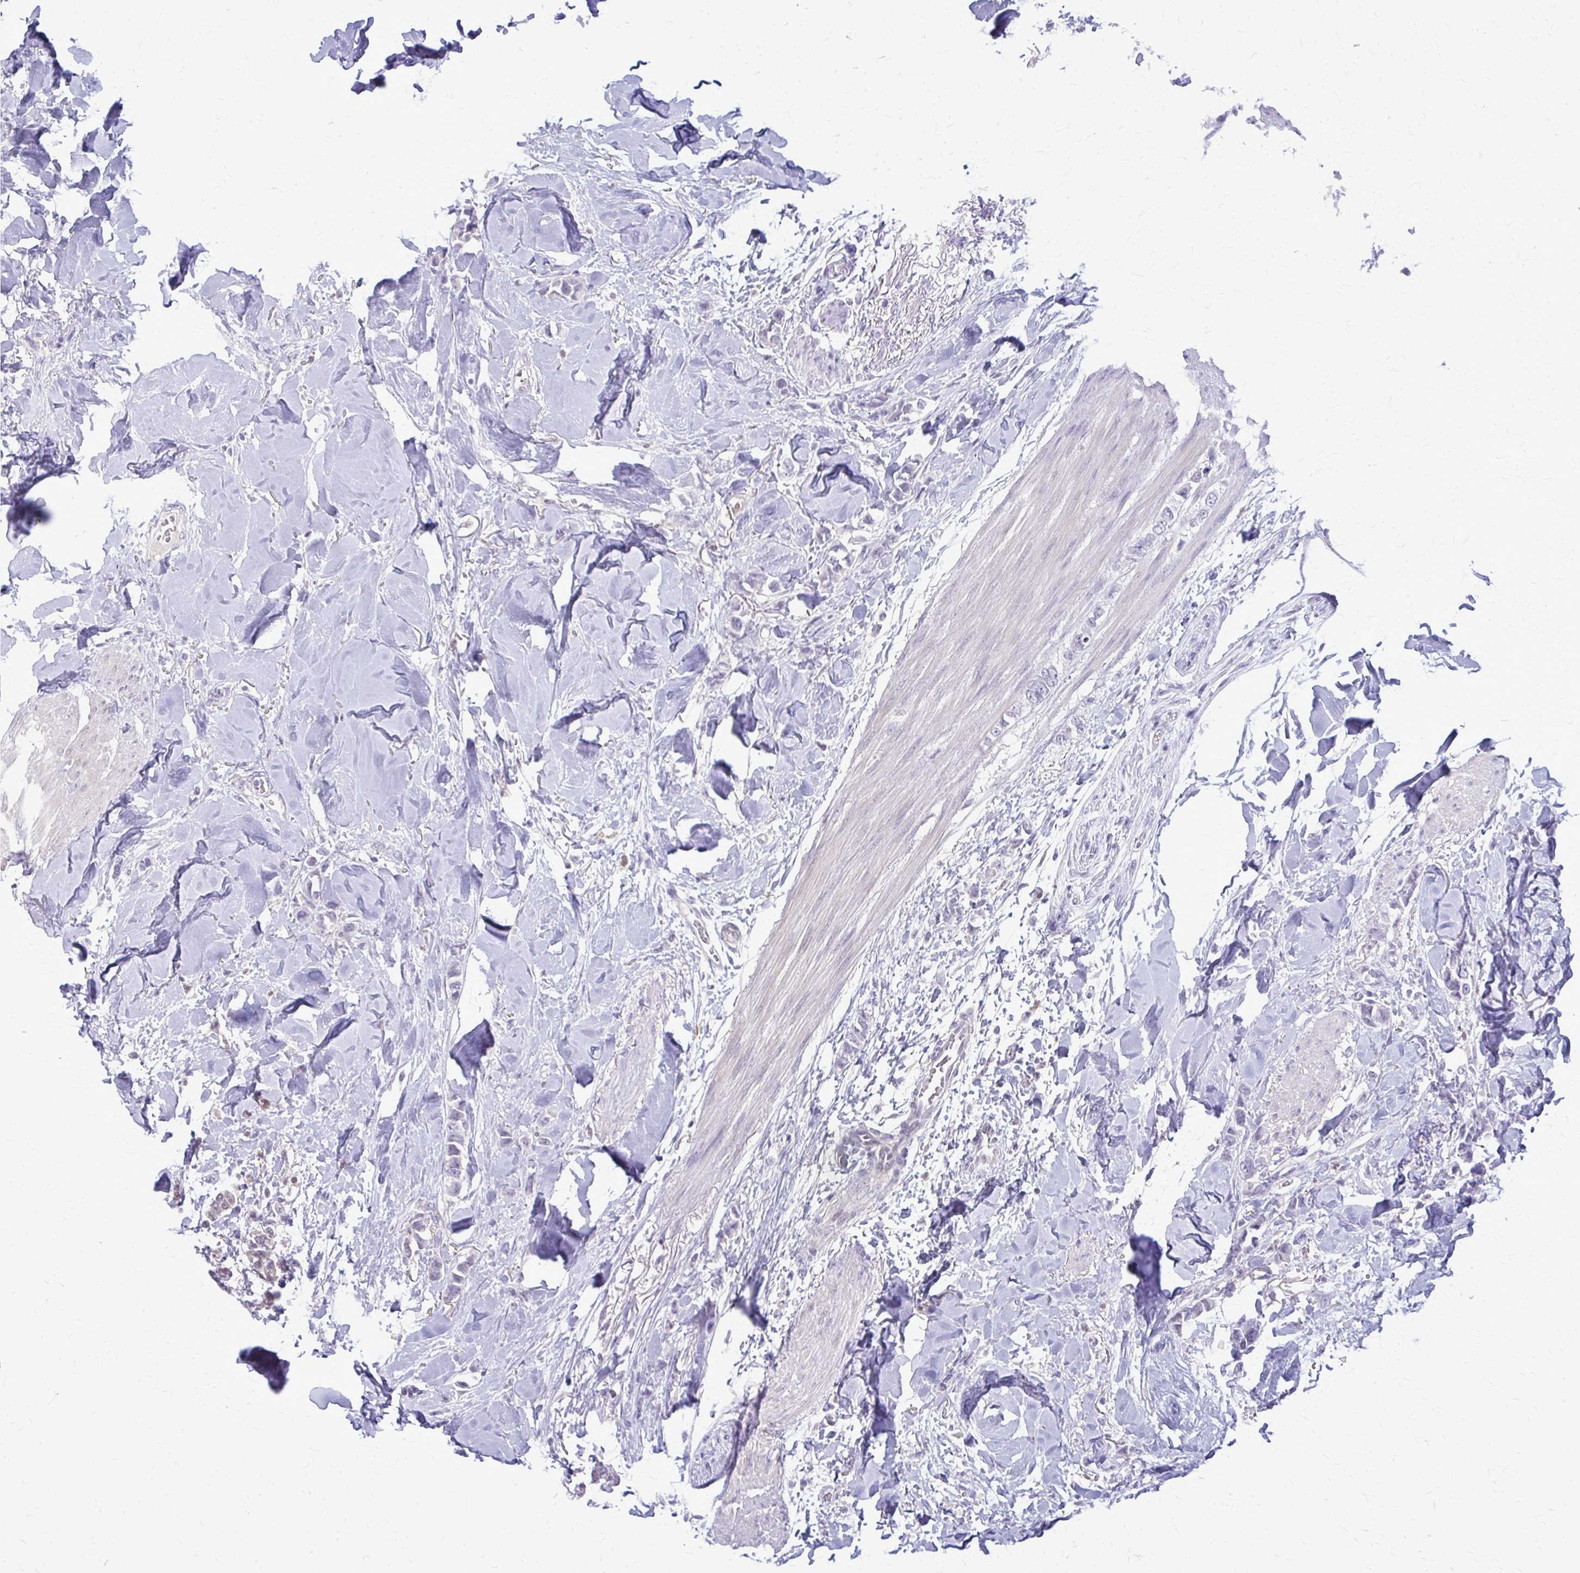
{"staining": {"intensity": "negative", "quantity": "none", "location": "none"}, "tissue": "breast cancer", "cell_type": "Tumor cells", "image_type": "cancer", "snomed": [{"axis": "morphology", "description": "Lobular carcinoma"}, {"axis": "topography", "description": "Breast"}], "caption": "Immunohistochemistry (IHC) of breast cancer (lobular carcinoma) exhibits no staining in tumor cells.", "gene": "GLRX", "patient": {"sex": "female", "age": 91}}